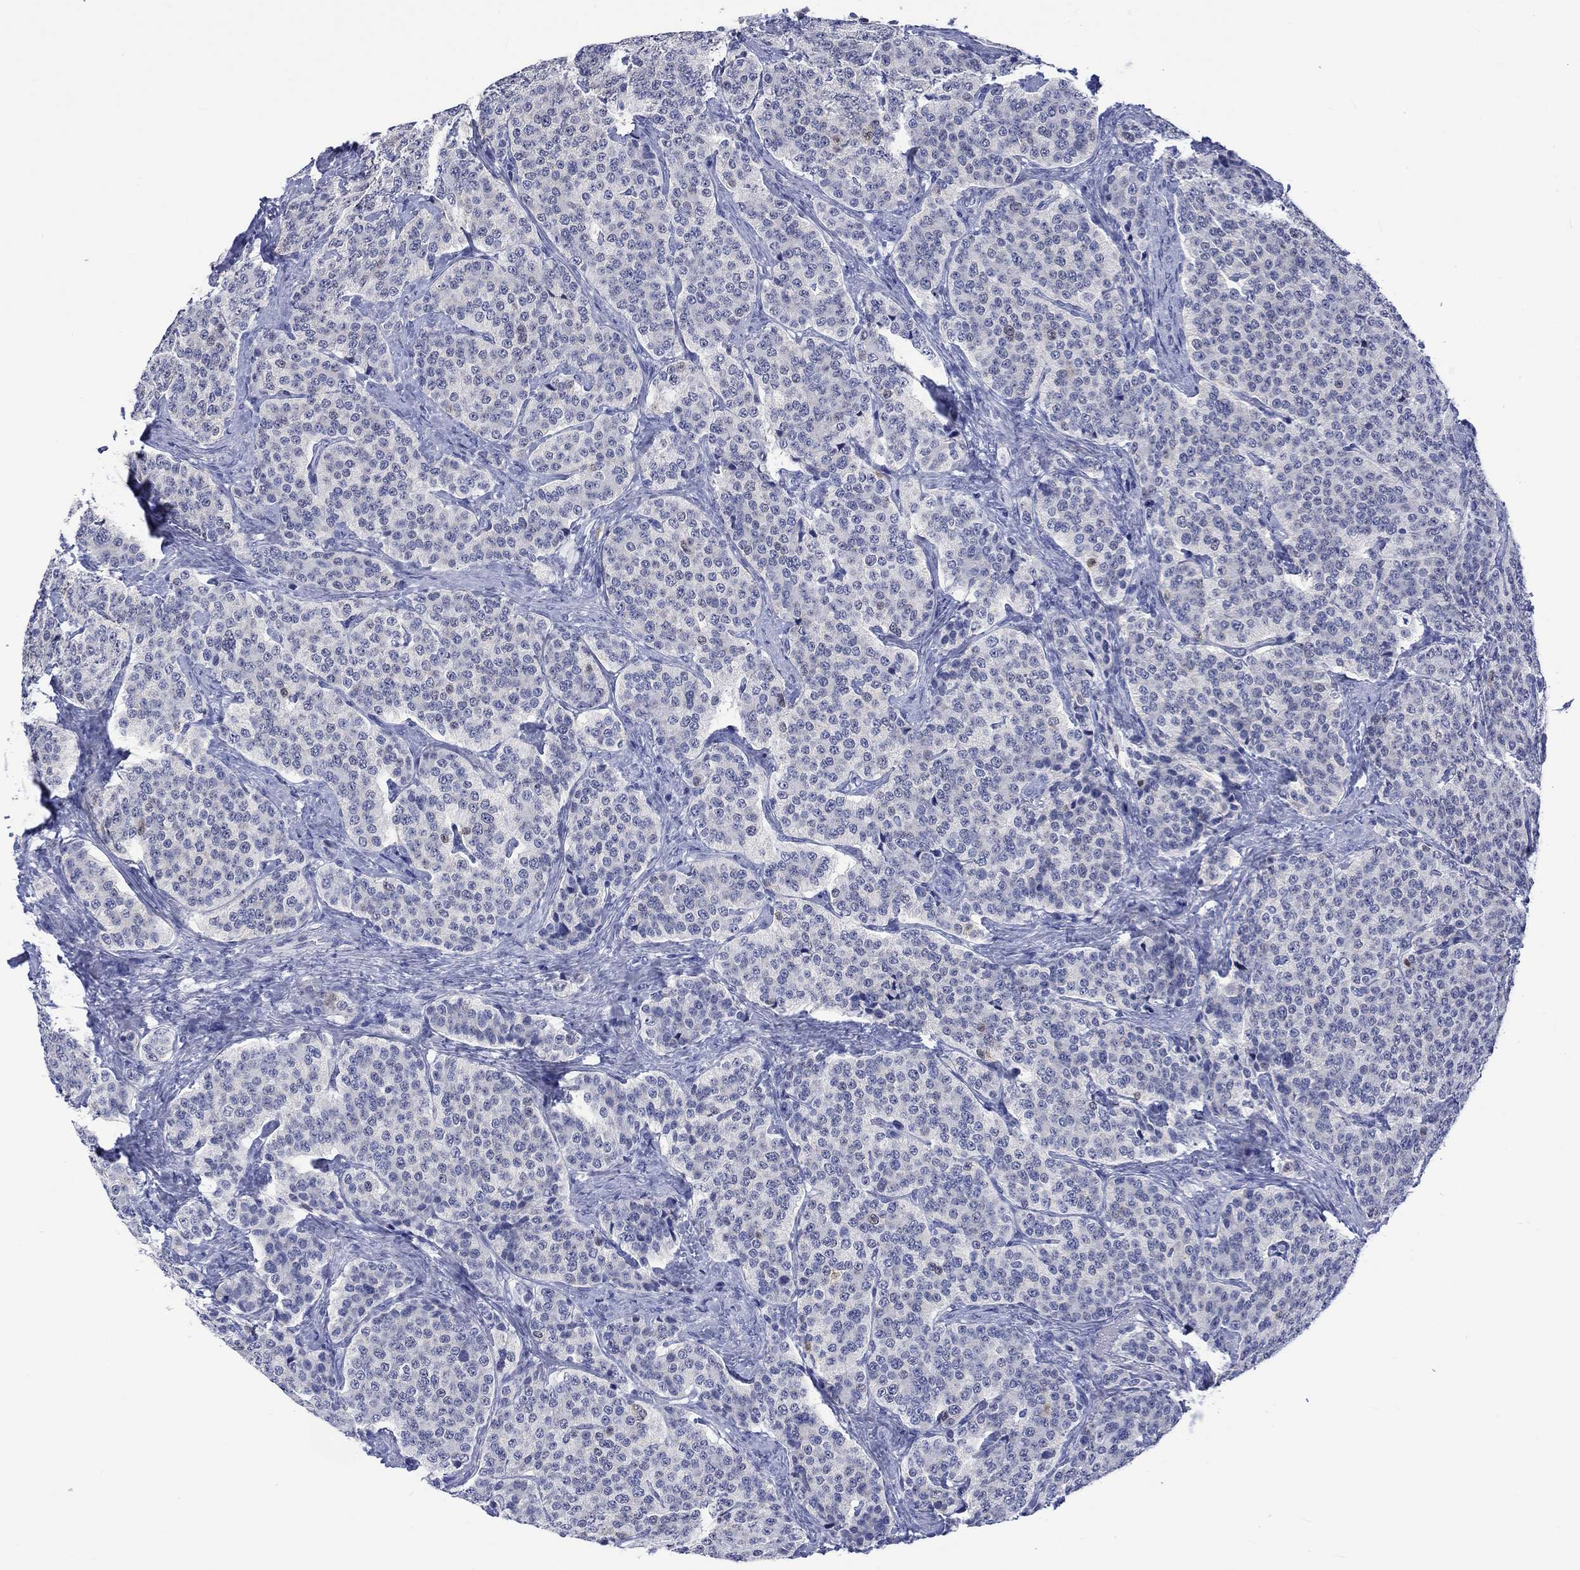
{"staining": {"intensity": "weak", "quantity": "<25%", "location": "nuclear"}, "tissue": "carcinoid", "cell_type": "Tumor cells", "image_type": "cancer", "snomed": [{"axis": "morphology", "description": "Carcinoid, malignant, NOS"}, {"axis": "topography", "description": "Small intestine"}], "caption": "An image of human carcinoid is negative for staining in tumor cells.", "gene": "MSI1", "patient": {"sex": "female", "age": 58}}